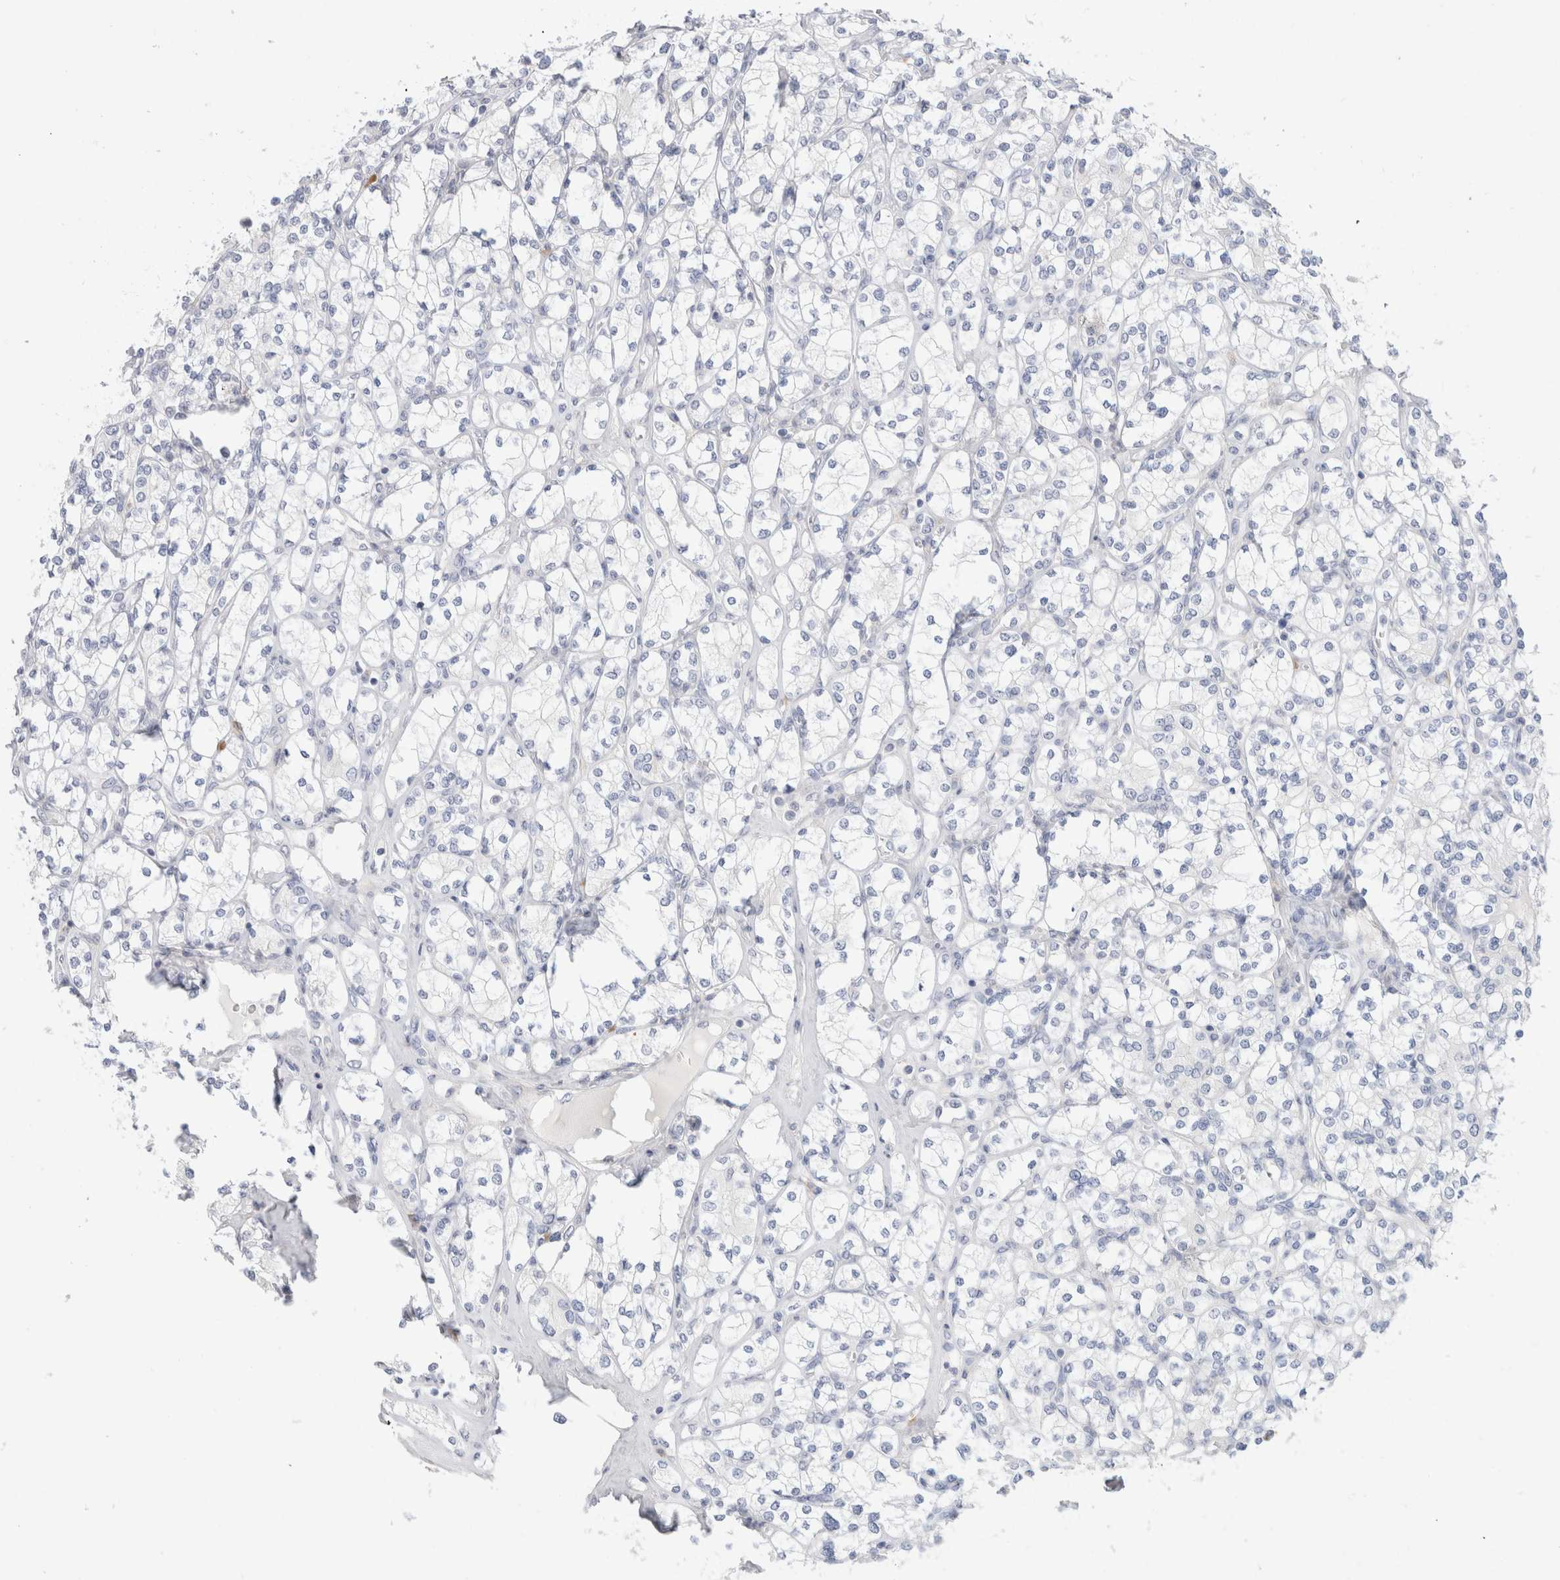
{"staining": {"intensity": "negative", "quantity": "none", "location": "none"}, "tissue": "renal cancer", "cell_type": "Tumor cells", "image_type": "cancer", "snomed": [{"axis": "morphology", "description": "Adenocarcinoma, NOS"}, {"axis": "topography", "description": "Kidney"}], "caption": "A photomicrograph of human adenocarcinoma (renal) is negative for staining in tumor cells.", "gene": "GADD45G", "patient": {"sex": "male", "age": 77}}